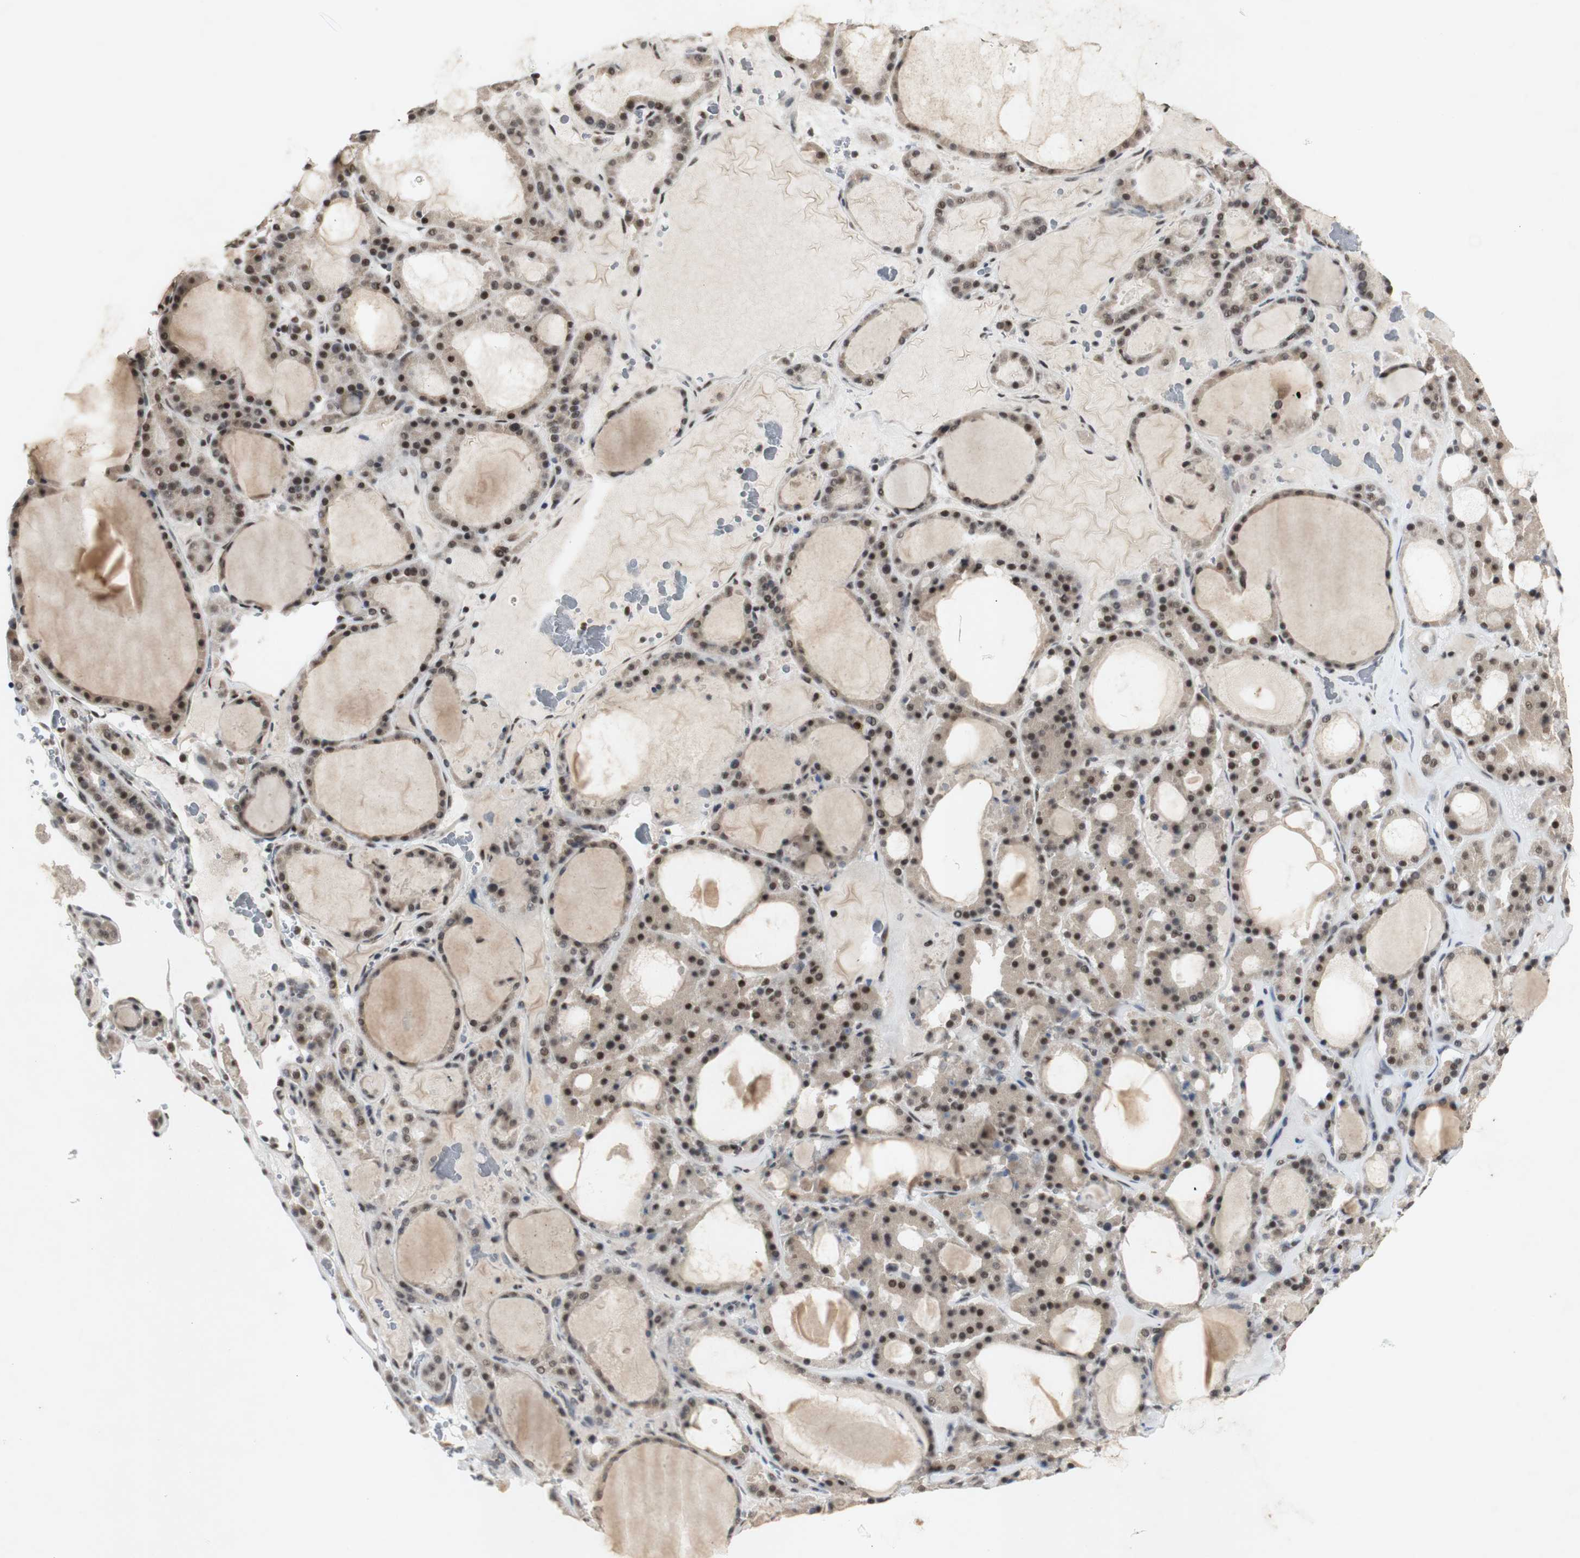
{"staining": {"intensity": "strong", "quantity": ">75%", "location": "cytoplasmic/membranous,nuclear"}, "tissue": "thyroid gland", "cell_type": "Glandular cells", "image_type": "normal", "snomed": [{"axis": "morphology", "description": "Normal tissue, NOS"}, {"axis": "morphology", "description": "Carcinoma, NOS"}, {"axis": "topography", "description": "Thyroid gland"}], "caption": "This is a histology image of immunohistochemistry staining of normal thyroid gland, which shows strong positivity in the cytoplasmic/membranous,nuclear of glandular cells.", "gene": "SNRPB", "patient": {"sex": "female", "age": 86}}